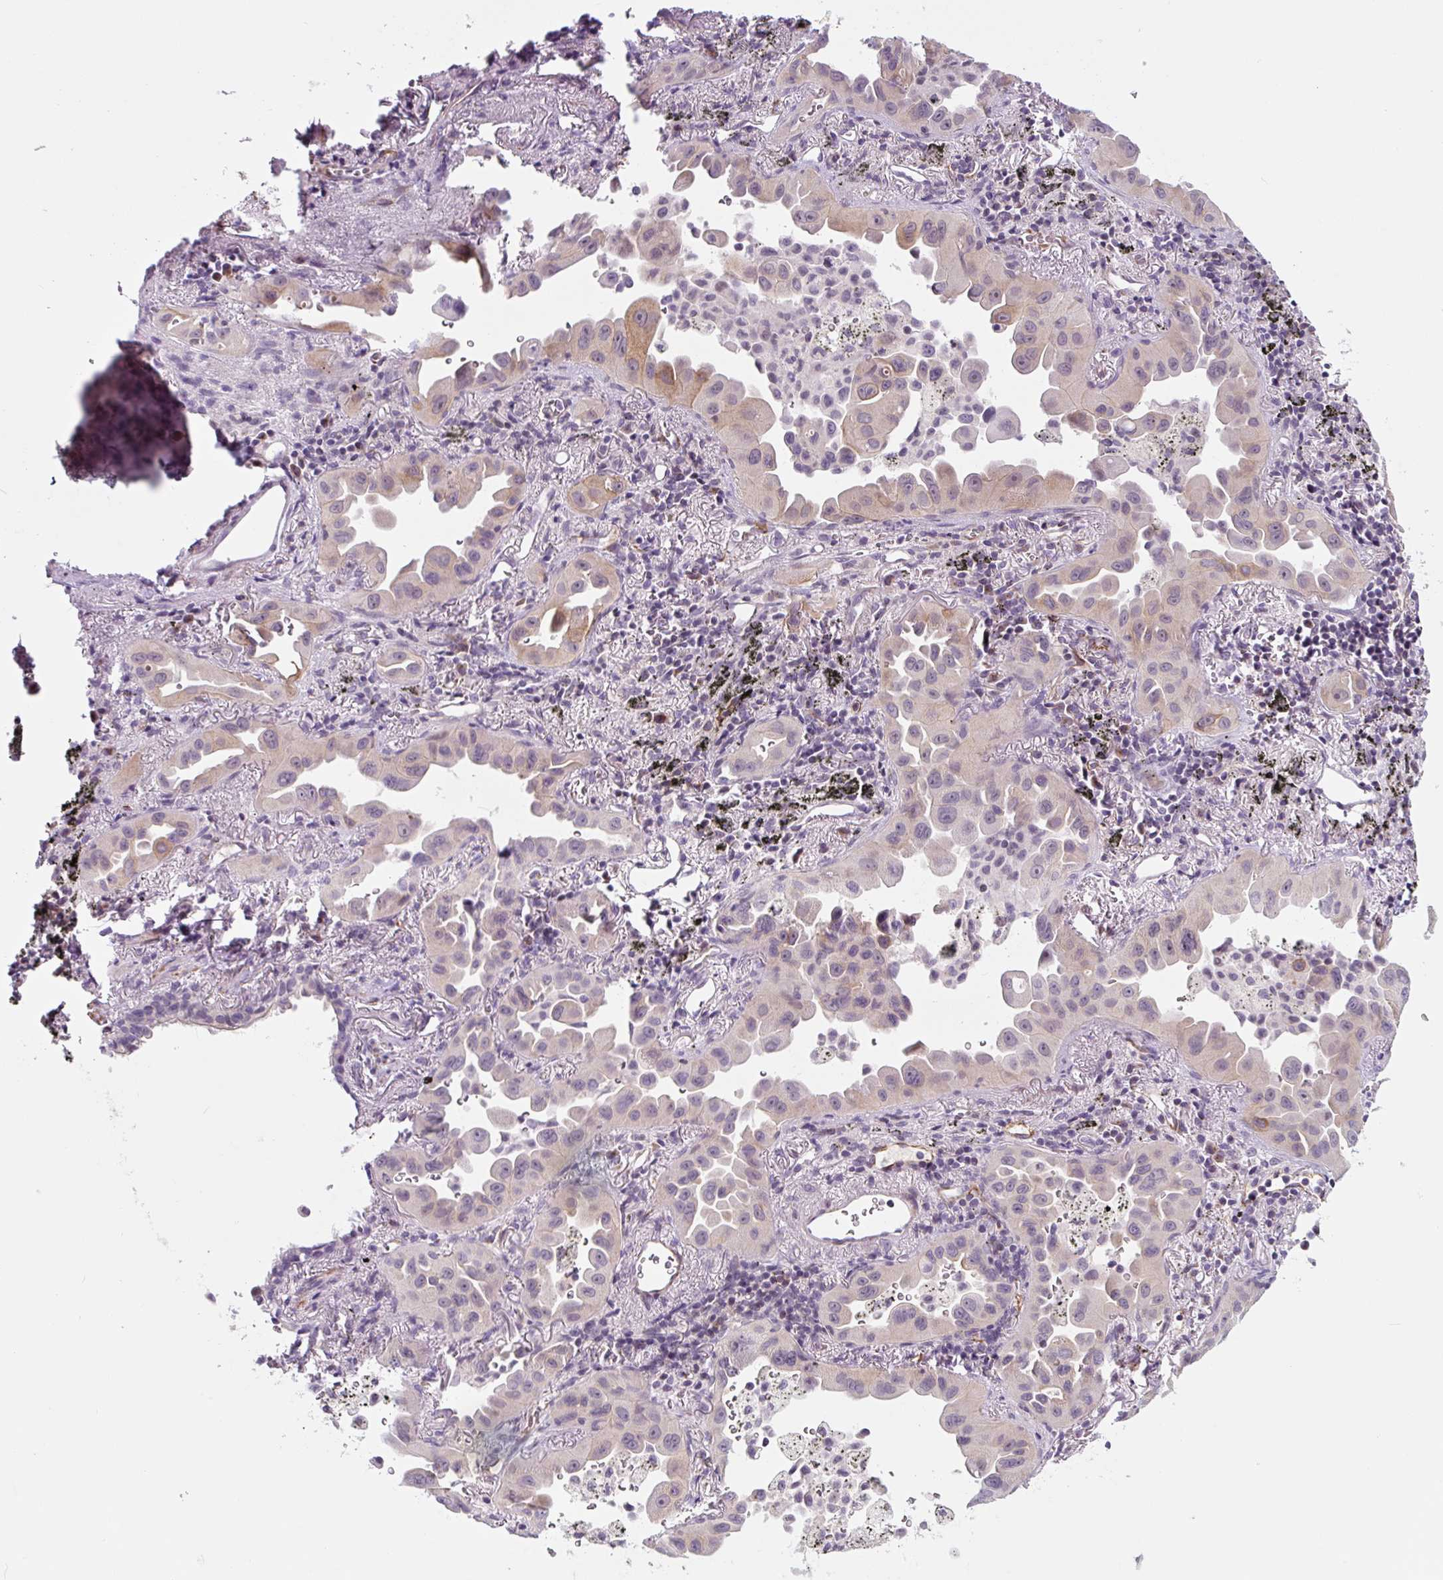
{"staining": {"intensity": "weak", "quantity": "25%-75%", "location": "cytoplasmic/membranous"}, "tissue": "lung cancer", "cell_type": "Tumor cells", "image_type": "cancer", "snomed": [{"axis": "morphology", "description": "Adenocarcinoma, NOS"}, {"axis": "topography", "description": "Lung"}], "caption": "Approximately 25%-75% of tumor cells in lung cancer show weak cytoplasmic/membranous protein staining as visualized by brown immunohistochemical staining.", "gene": "CCL25", "patient": {"sex": "male", "age": 68}}